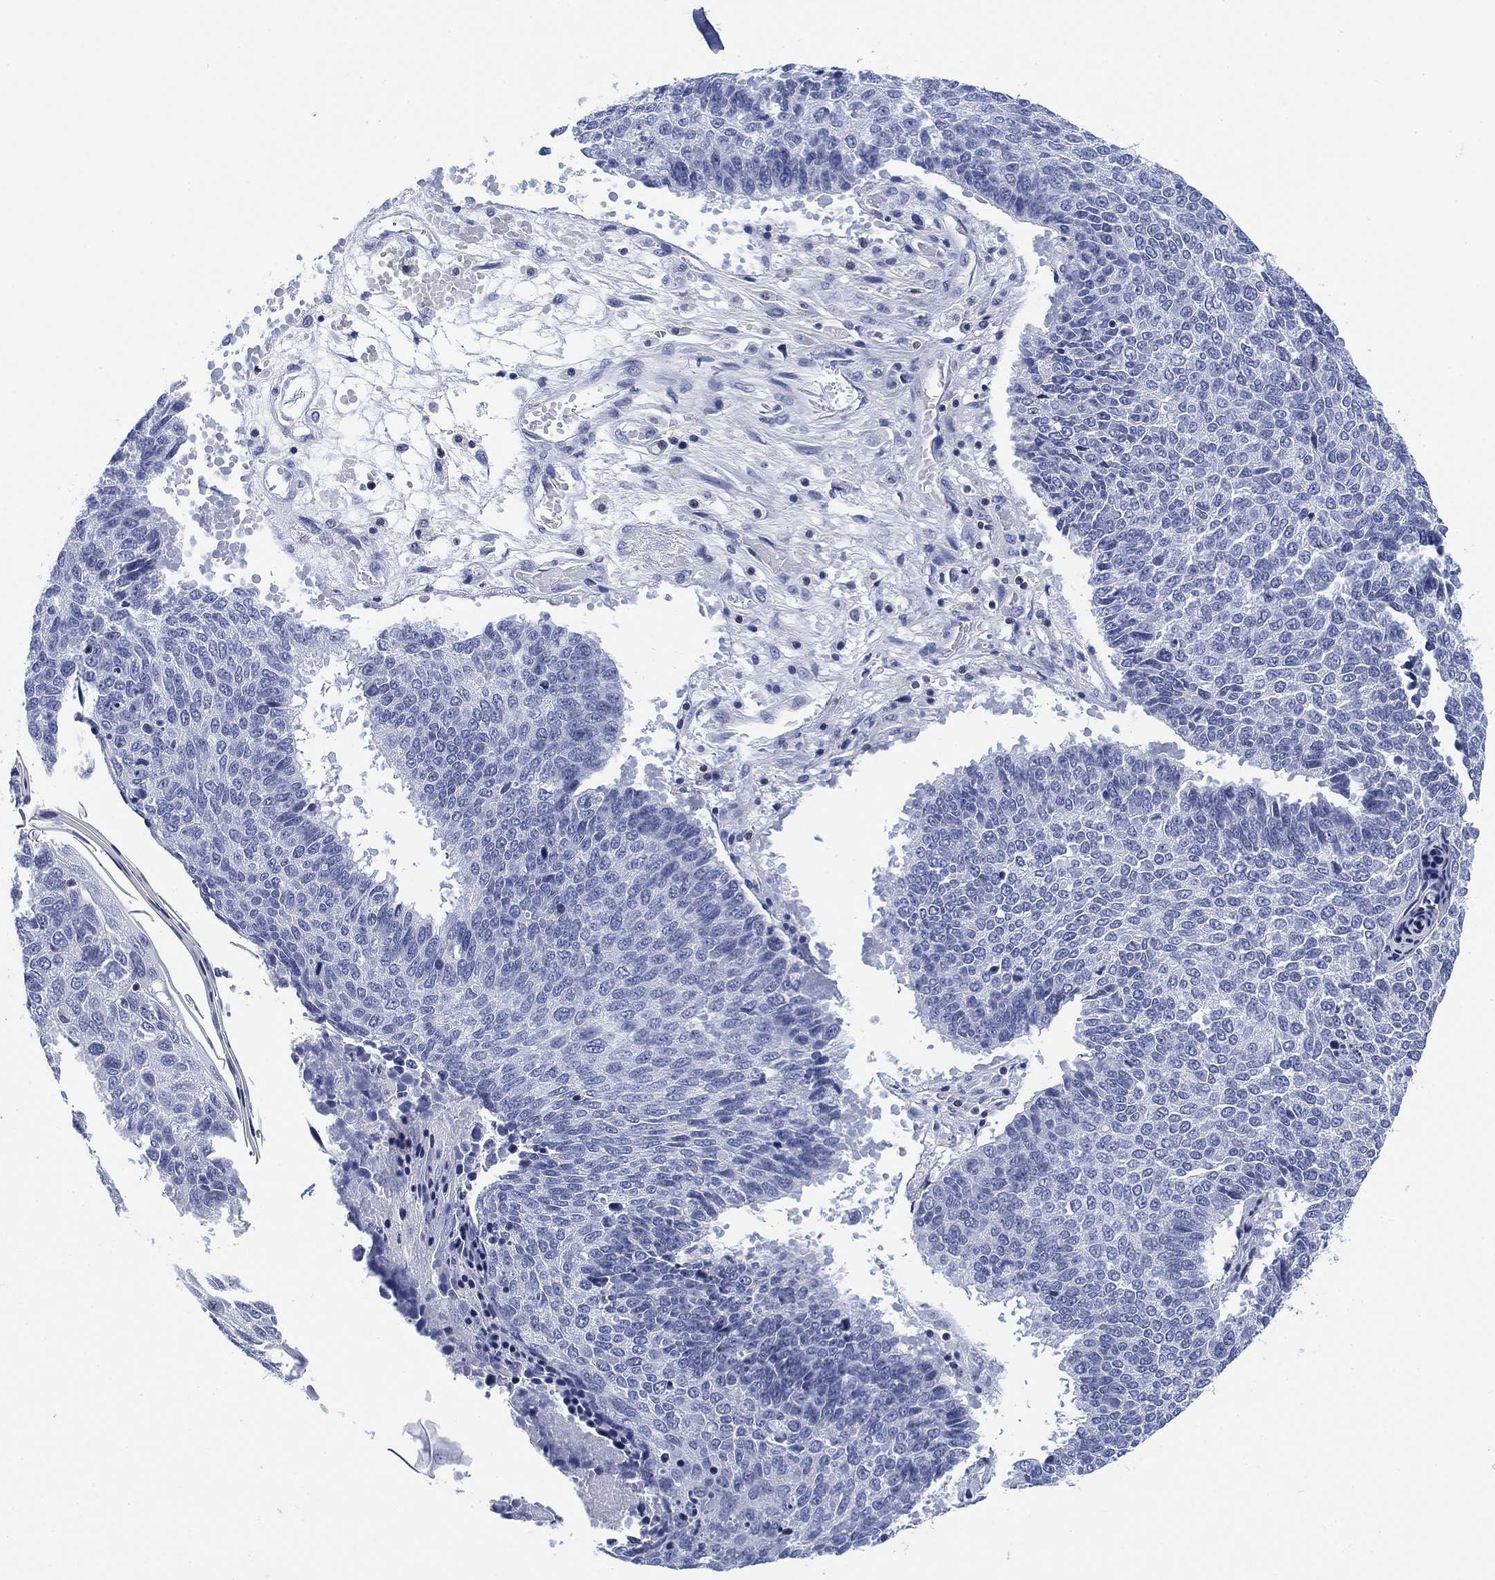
{"staining": {"intensity": "negative", "quantity": "none", "location": "none"}, "tissue": "lung cancer", "cell_type": "Tumor cells", "image_type": "cancer", "snomed": [{"axis": "morphology", "description": "Squamous cell carcinoma, NOS"}, {"axis": "topography", "description": "Lung"}], "caption": "Tumor cells are negative for protein expression in human lung cancer.", "gene": "FYB1", "patient": {"sex": "male", "age": 73}}